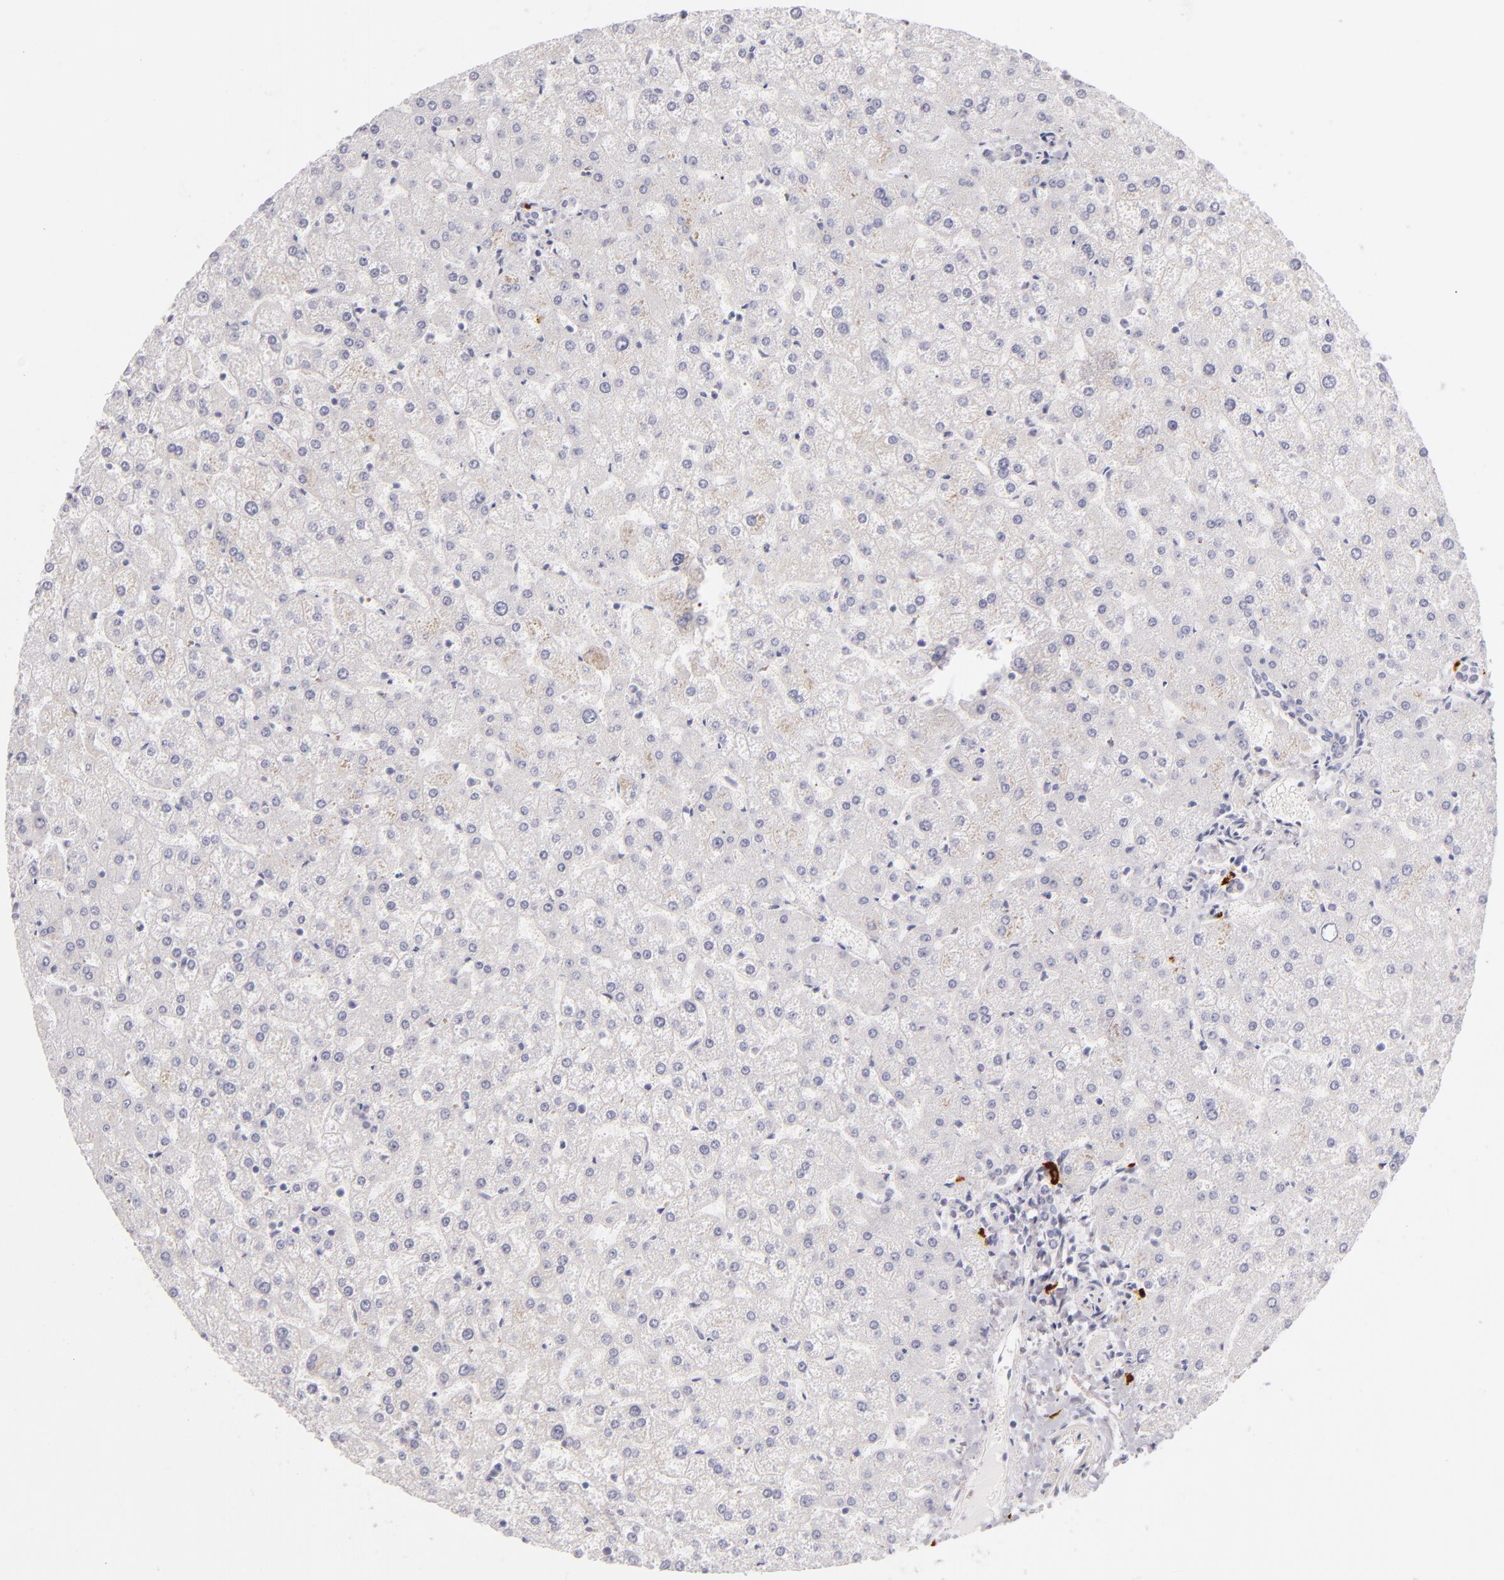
{"staining": {"intensity": "negative", "quantity": "none", "location": "none"}, "tissue": "liver", "cell_type": "Cholangiocytes", "image_type": "normal", "snomed": [{"axis": "morphology", "description": "Normal tissue, NOS"}, {"axis": "topography", "description": "Liver"}], "caption": "The micrograph reveals no staining of cholangiocytes in unremarkable liver.", "gene": "TPSD1", "patient": {"sex": "female", "age": 32}}